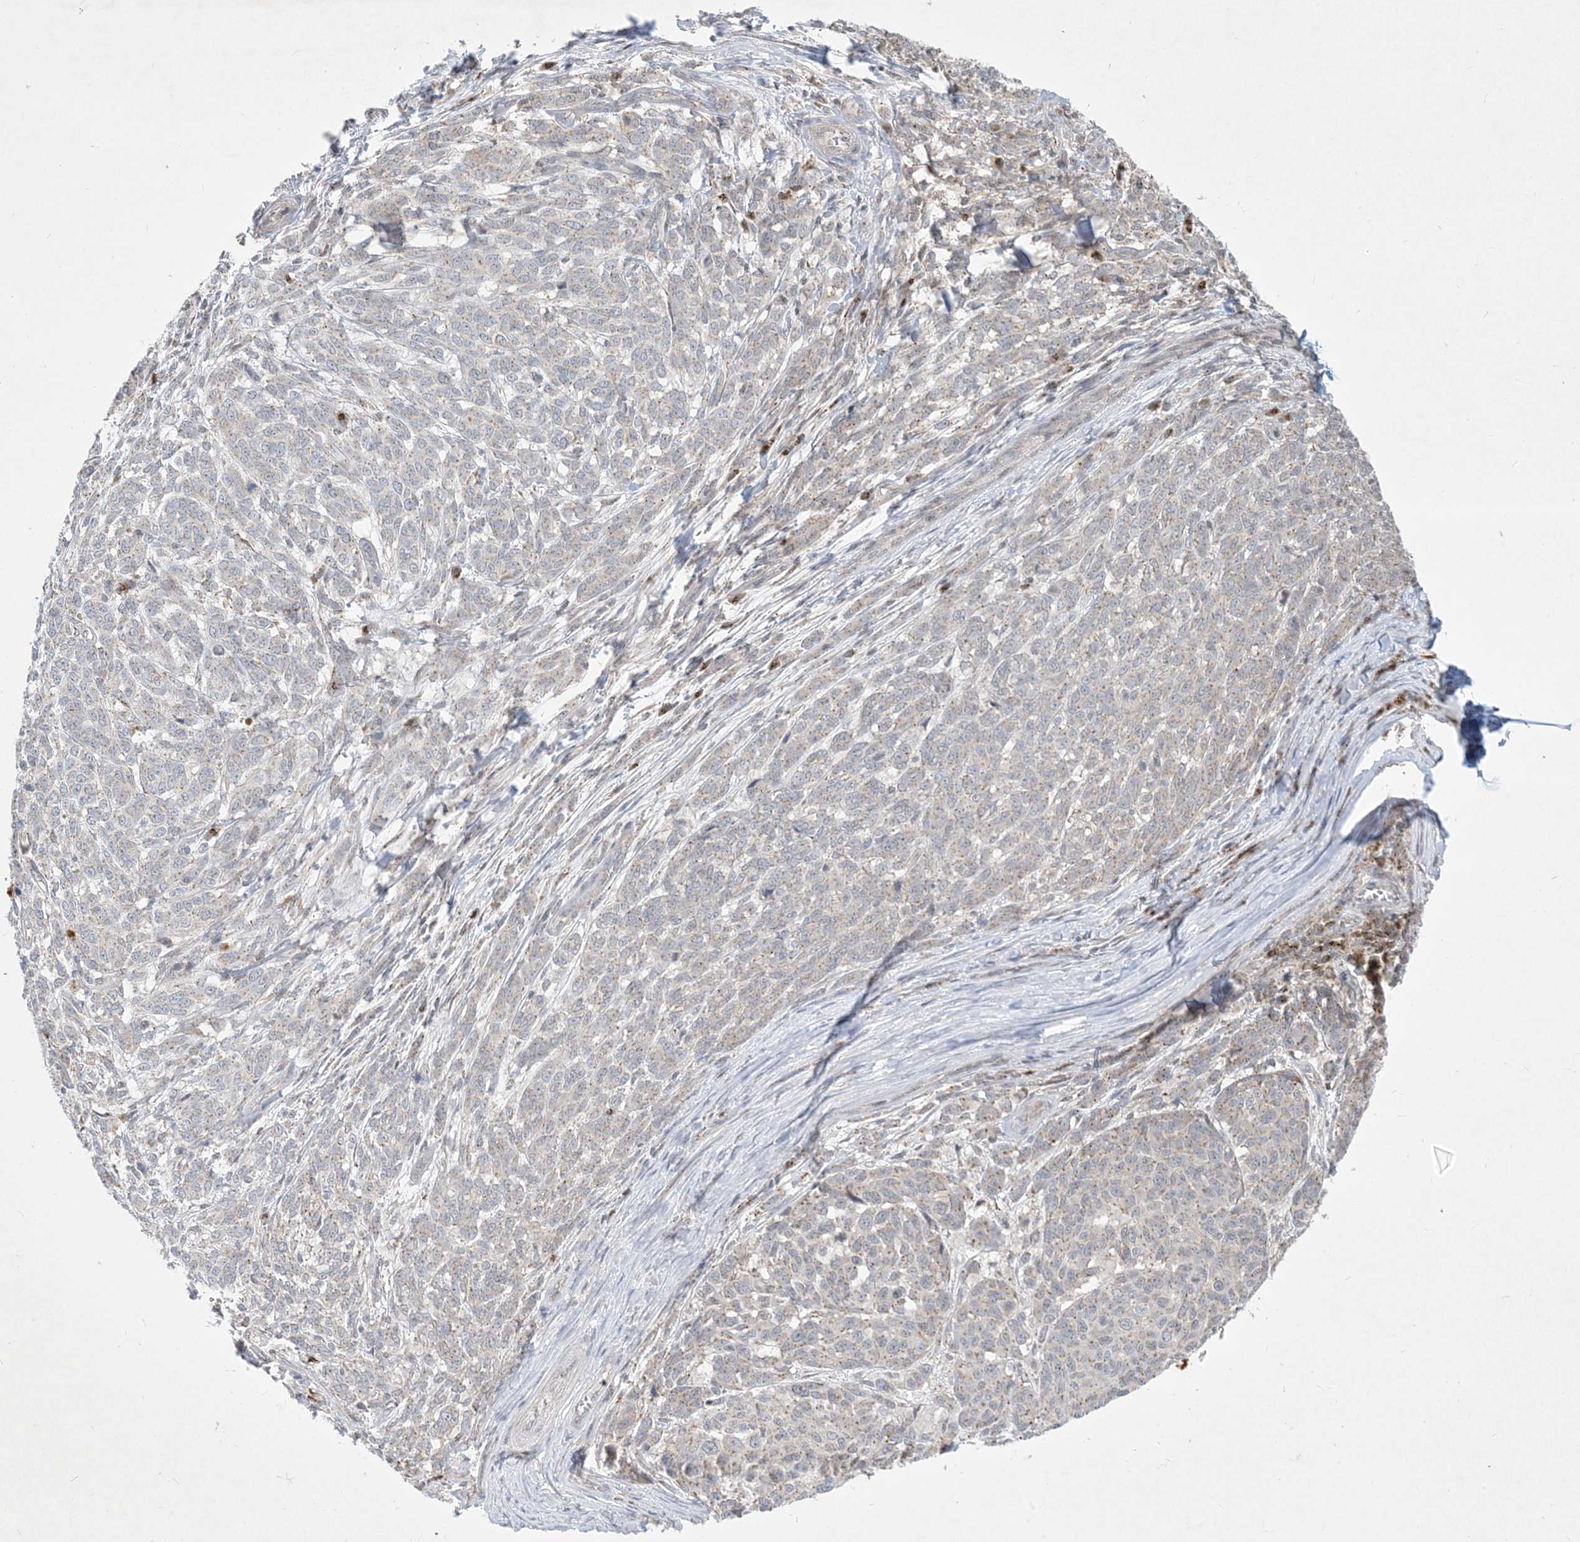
{"staining": {"intensity": "negative", "quantity": "none", "location": "none"}, "tissue": "melanoma", "cell_type": "Tumor cells", "image_type": "cancer", "snomed": [{"axis": "morphology", "description": "Malignant melanoma, NOS"}, {"axis": "topography", "description": "Skin"}], "caption": "DAB (3,3'-diaminobenzidine) immunohistochemical staining of malignant melanoma exhibits no significant positivity in tumor cells.", "gene": "CCDC14", "patient": {"sex": "male", "age": 49}}